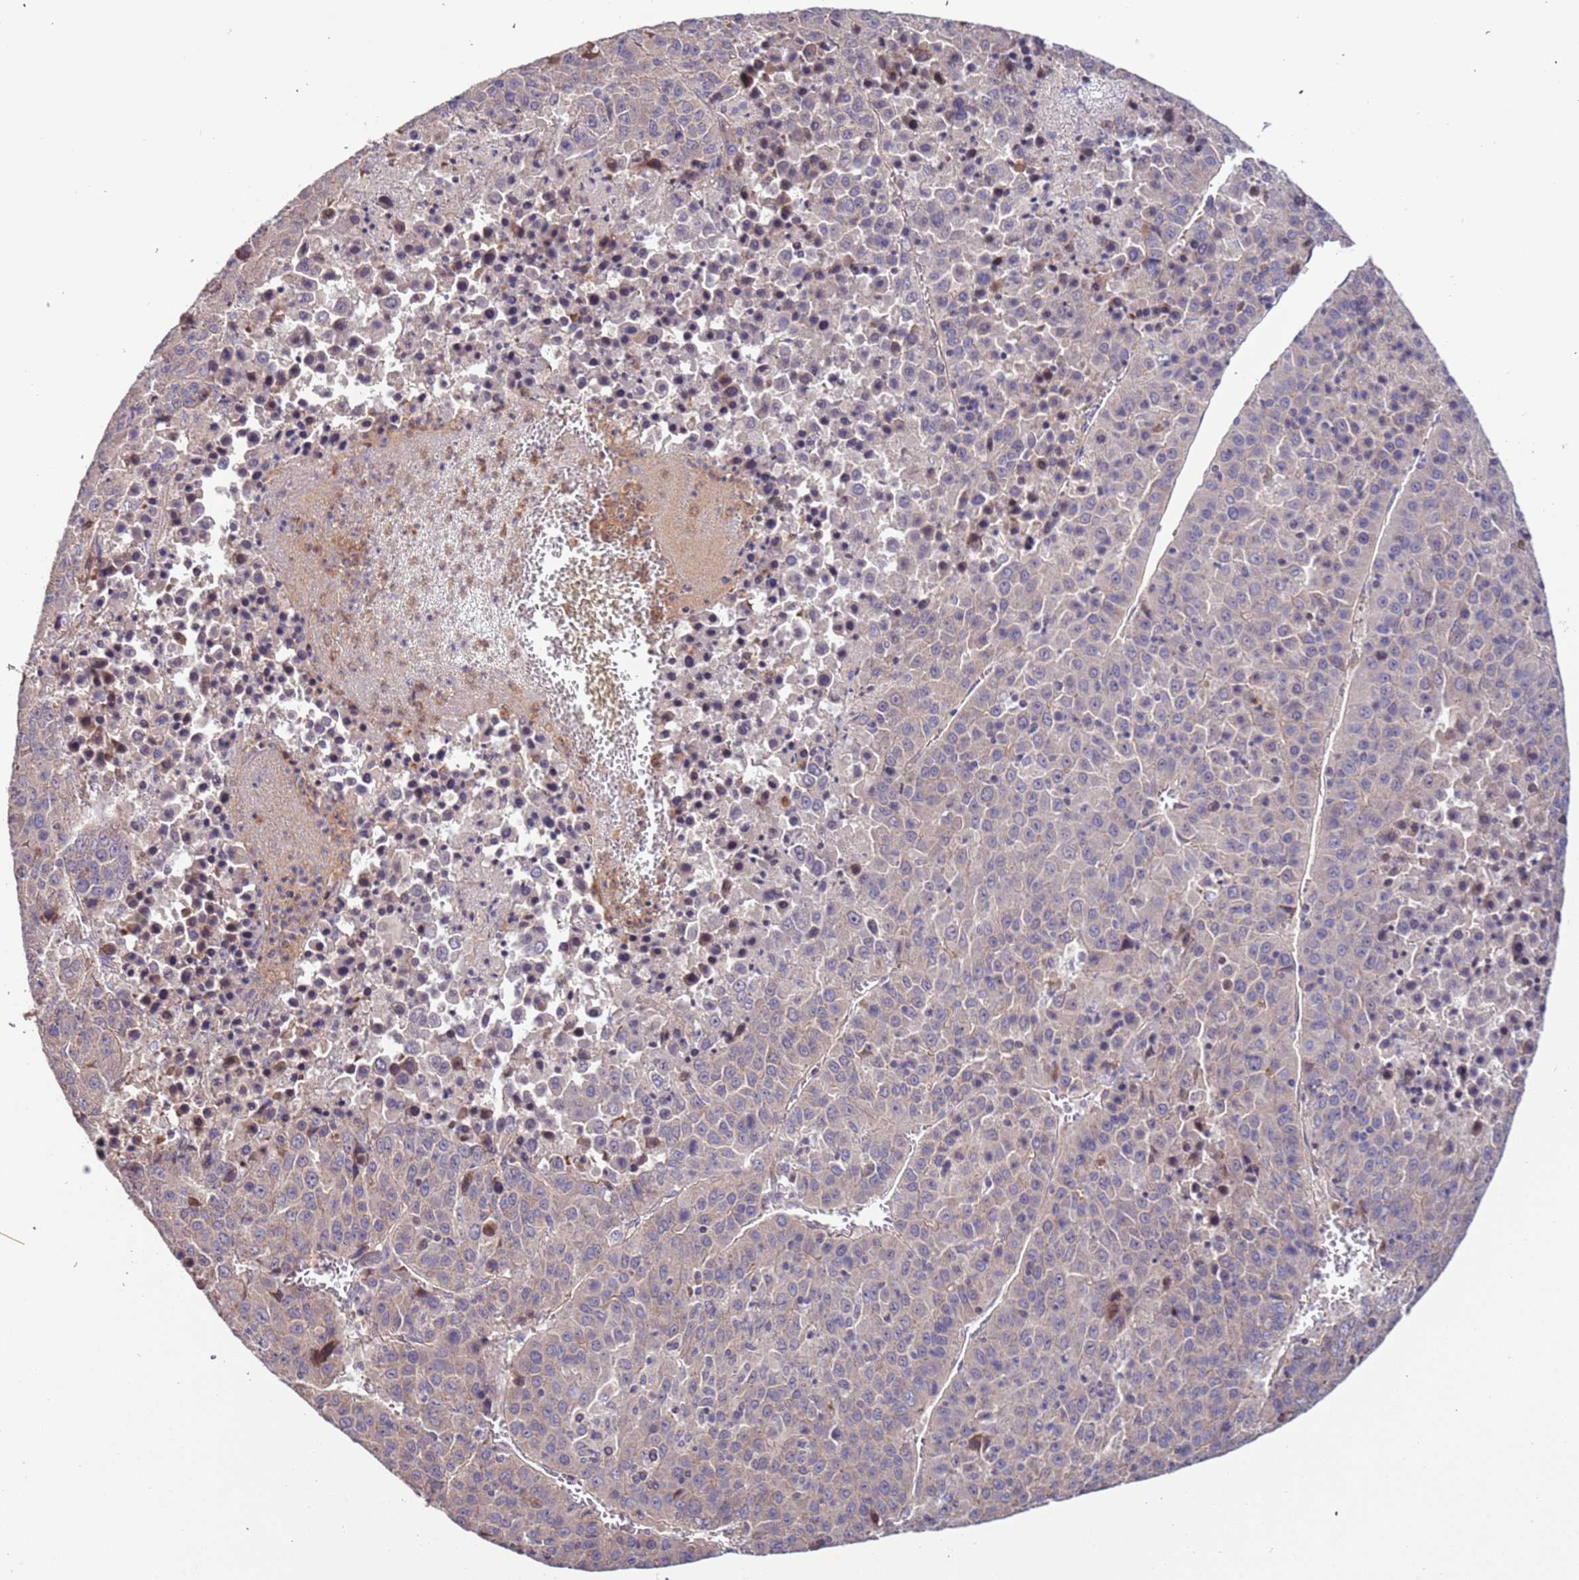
{"staining": {"intensity": "negative", "quantity": "none", "location": "none"}, "tissue": "liver cancer", "cell_type": "Tumor cells", "image_type": "cancer", "snomed": [{"axis": "morphology", "description": "Carcinoma, Hepatocellular, NOS"}, {"axis": "topography", "description": "Liver"}], "caption": "IHC histopathology image of liver hepatocellular carcinoma stained for a protein (brown), which reveals no positivity in tumor cells.", "gene": "LAMB4", "patient": {"sex": "female", "age": 53}}